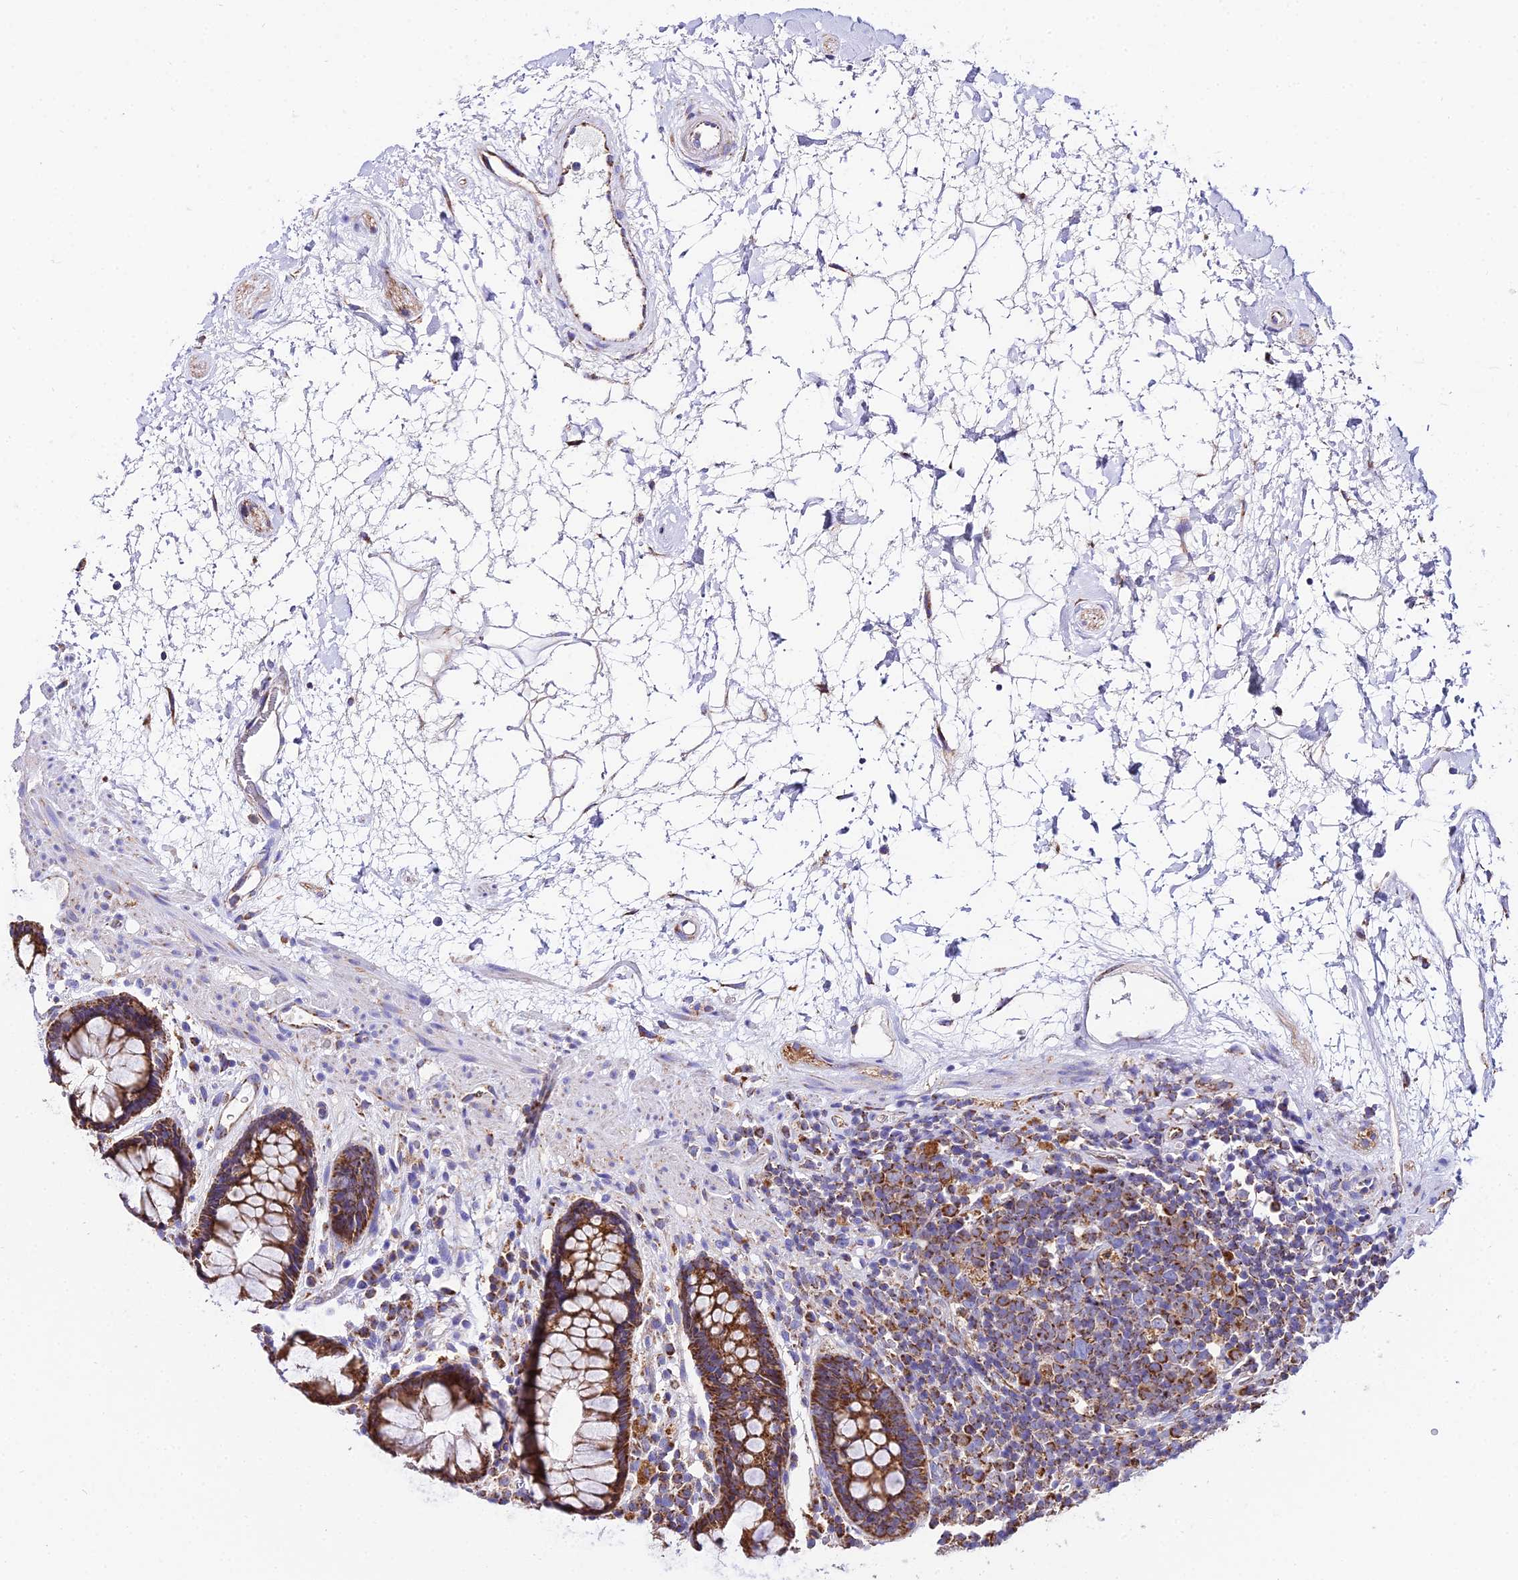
{"staining": {"intensity": "strong", "quantity": ">75%", "location": "cytoplasmic/membranous"}, "tissue": "rectum", "cell_type": "Glandular cells", "image_type": "normal", "snomed": [{"axis": "morphology", "description": "Normal tissue, NOS"}, {"axis": "topography", "description": "Rectum"}], "caption": "Rectum stained for a protein (brown) exhibits strong cytoplasmic/membranous positive staining in approximately >75% of glandular cells.", "gene": "OCIAD1", "patient": {"sex": "male", "age": 64}}